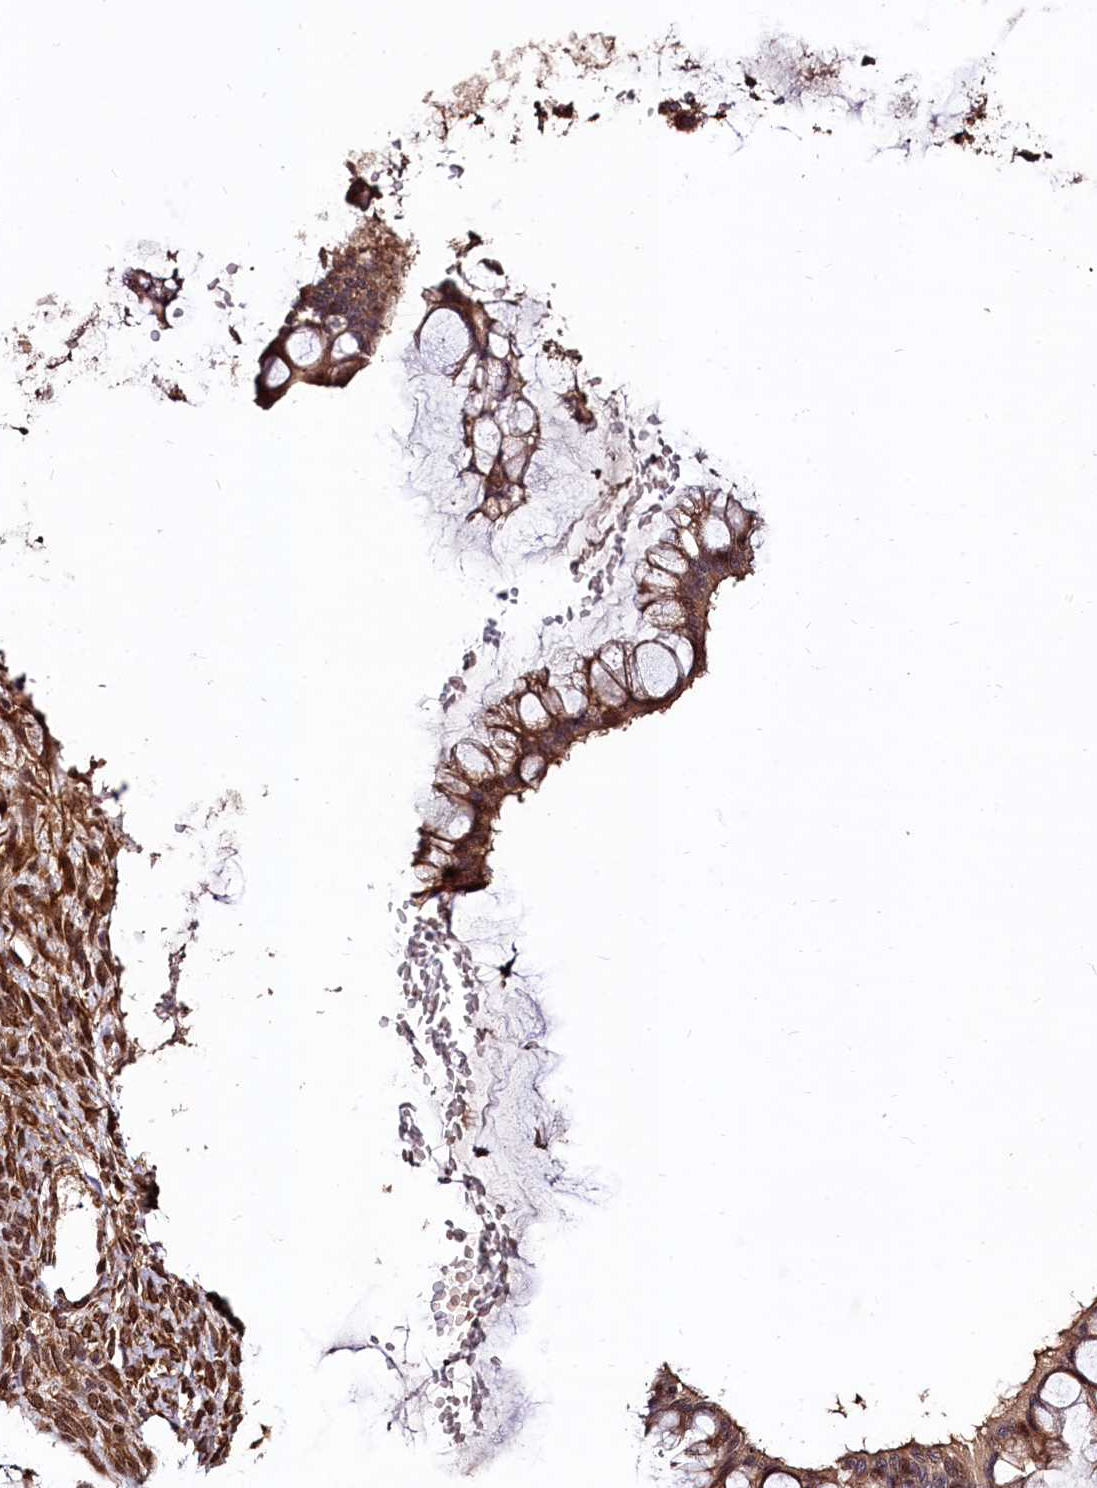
{"staining": {"intensity": "moderate", "quantity": ">75%", "location": "cytoplasmic/membranous,nuclear"}, "tissue": "ovarian cancer", "cell_type": "Tumor cells", "image_type": "cancer", "snomed": [{"axis": "morphology", "description": "Cystadenocarcinoma, mucinous, NOS"}, {"axis": "topography", "description": "Ovary"}], "caption": "The immunohistochemical stain shows moderate cytoplasmic/membranous and nuclear positivity in tumor cells of ovarian cancer tissue. Nuclei are stained in blue.", "gene": "TBCEL", "patient": {"sex": "female", "age": 73}}